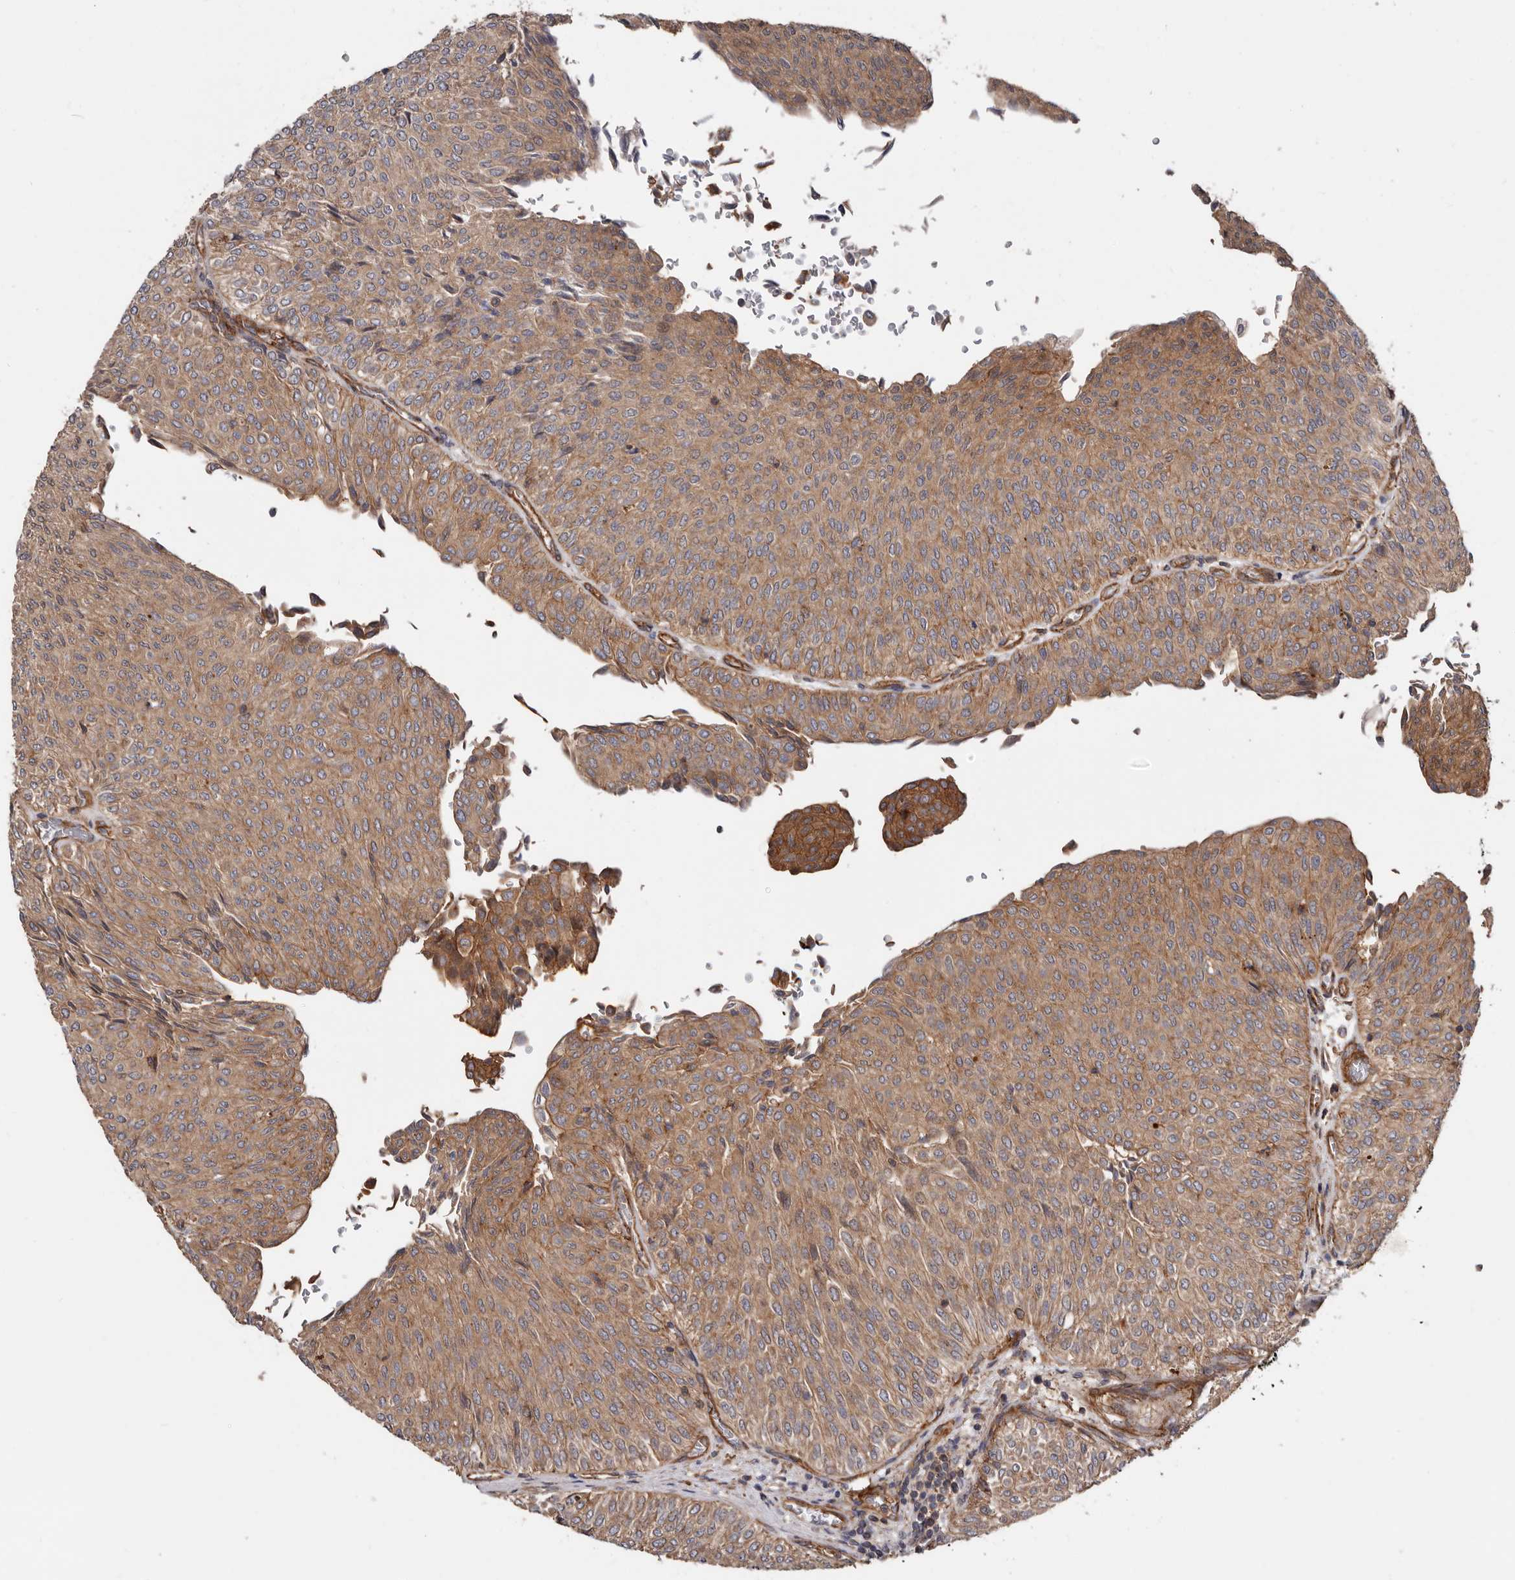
{"staining": {"intensity": "moderate", "quantity": ">75%", "location": "cytoplasmic/membranous"}, "tissue": "urothelial cancer", "cell_type": "Tumor cells", "image_type": "cancer", "snomed": [{"axis": "morphology", "description": "Urothelial carcinoma, Low grade"}, {"axis": "topography", "description": "Urinary bladder"}], "caption": "Brown immunohistochemical staining in urothelial cancer exhibits moderate cytoplasmic/membranous staining in about >75% of tumor cells.", "gene": "TMC7", "patient": {"sex": "male", "age": 78}}